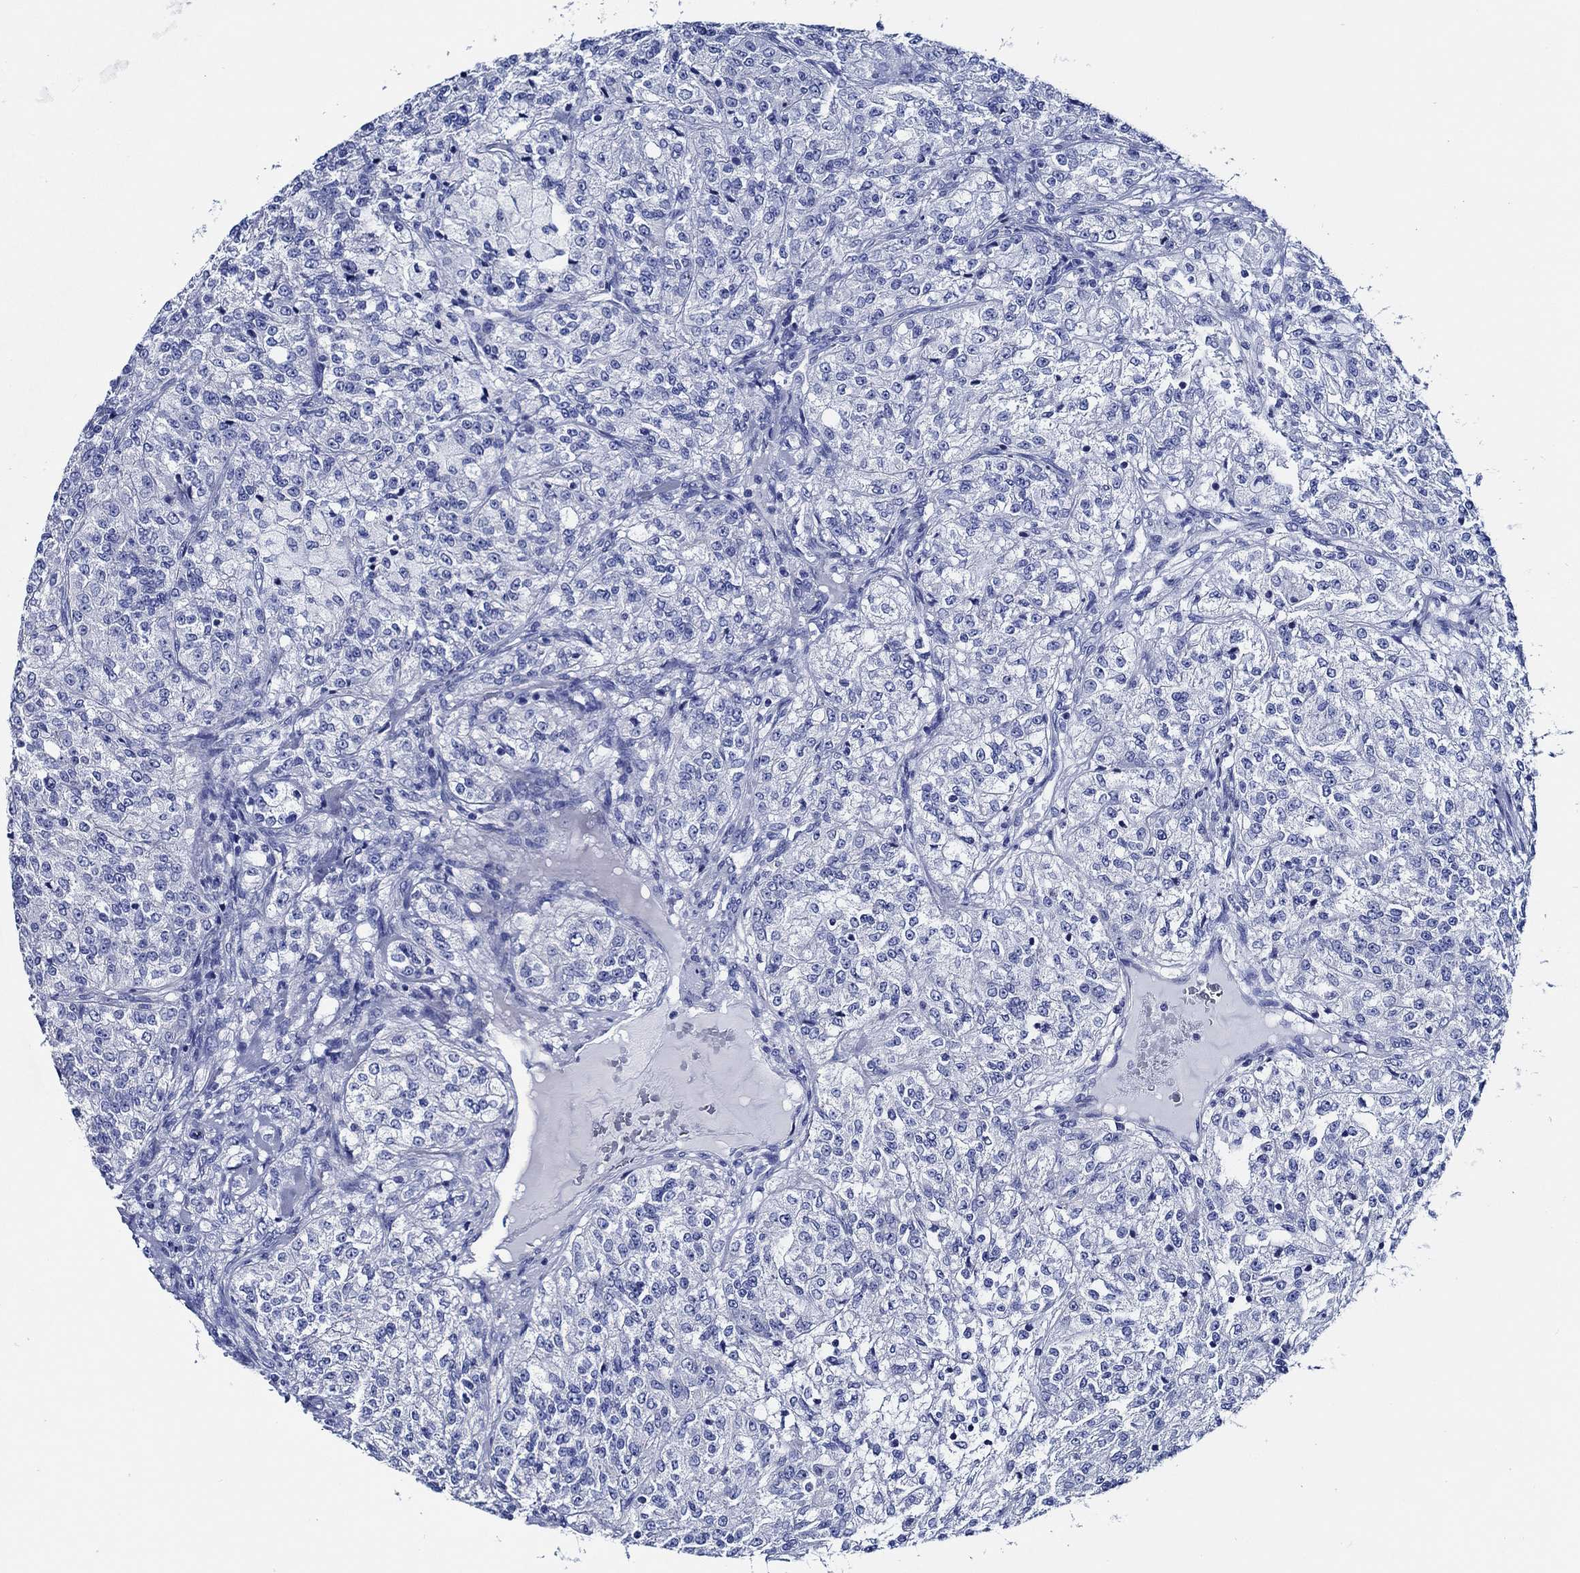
{"staining": {"intensity": "negative", "quantity": "none", "location": "none"}, "tissue": "renal cancer", "cell_type": "Tumor cells", "image_type": "cancer", "snomed": [{"axis": "morphology", "description": "Adenocarcinoma, NOS"}, {"axis": "topography", "description": "Kidney"}], "caption": "This photomicrograph is of renal cancer stained with immunohistochemistry to label a protein in brown with the nuclei are counter-stained blue. There is no staining in tumor cells.", "gene": "WDR62", "patient": {"sex": "female", "age": 63}}